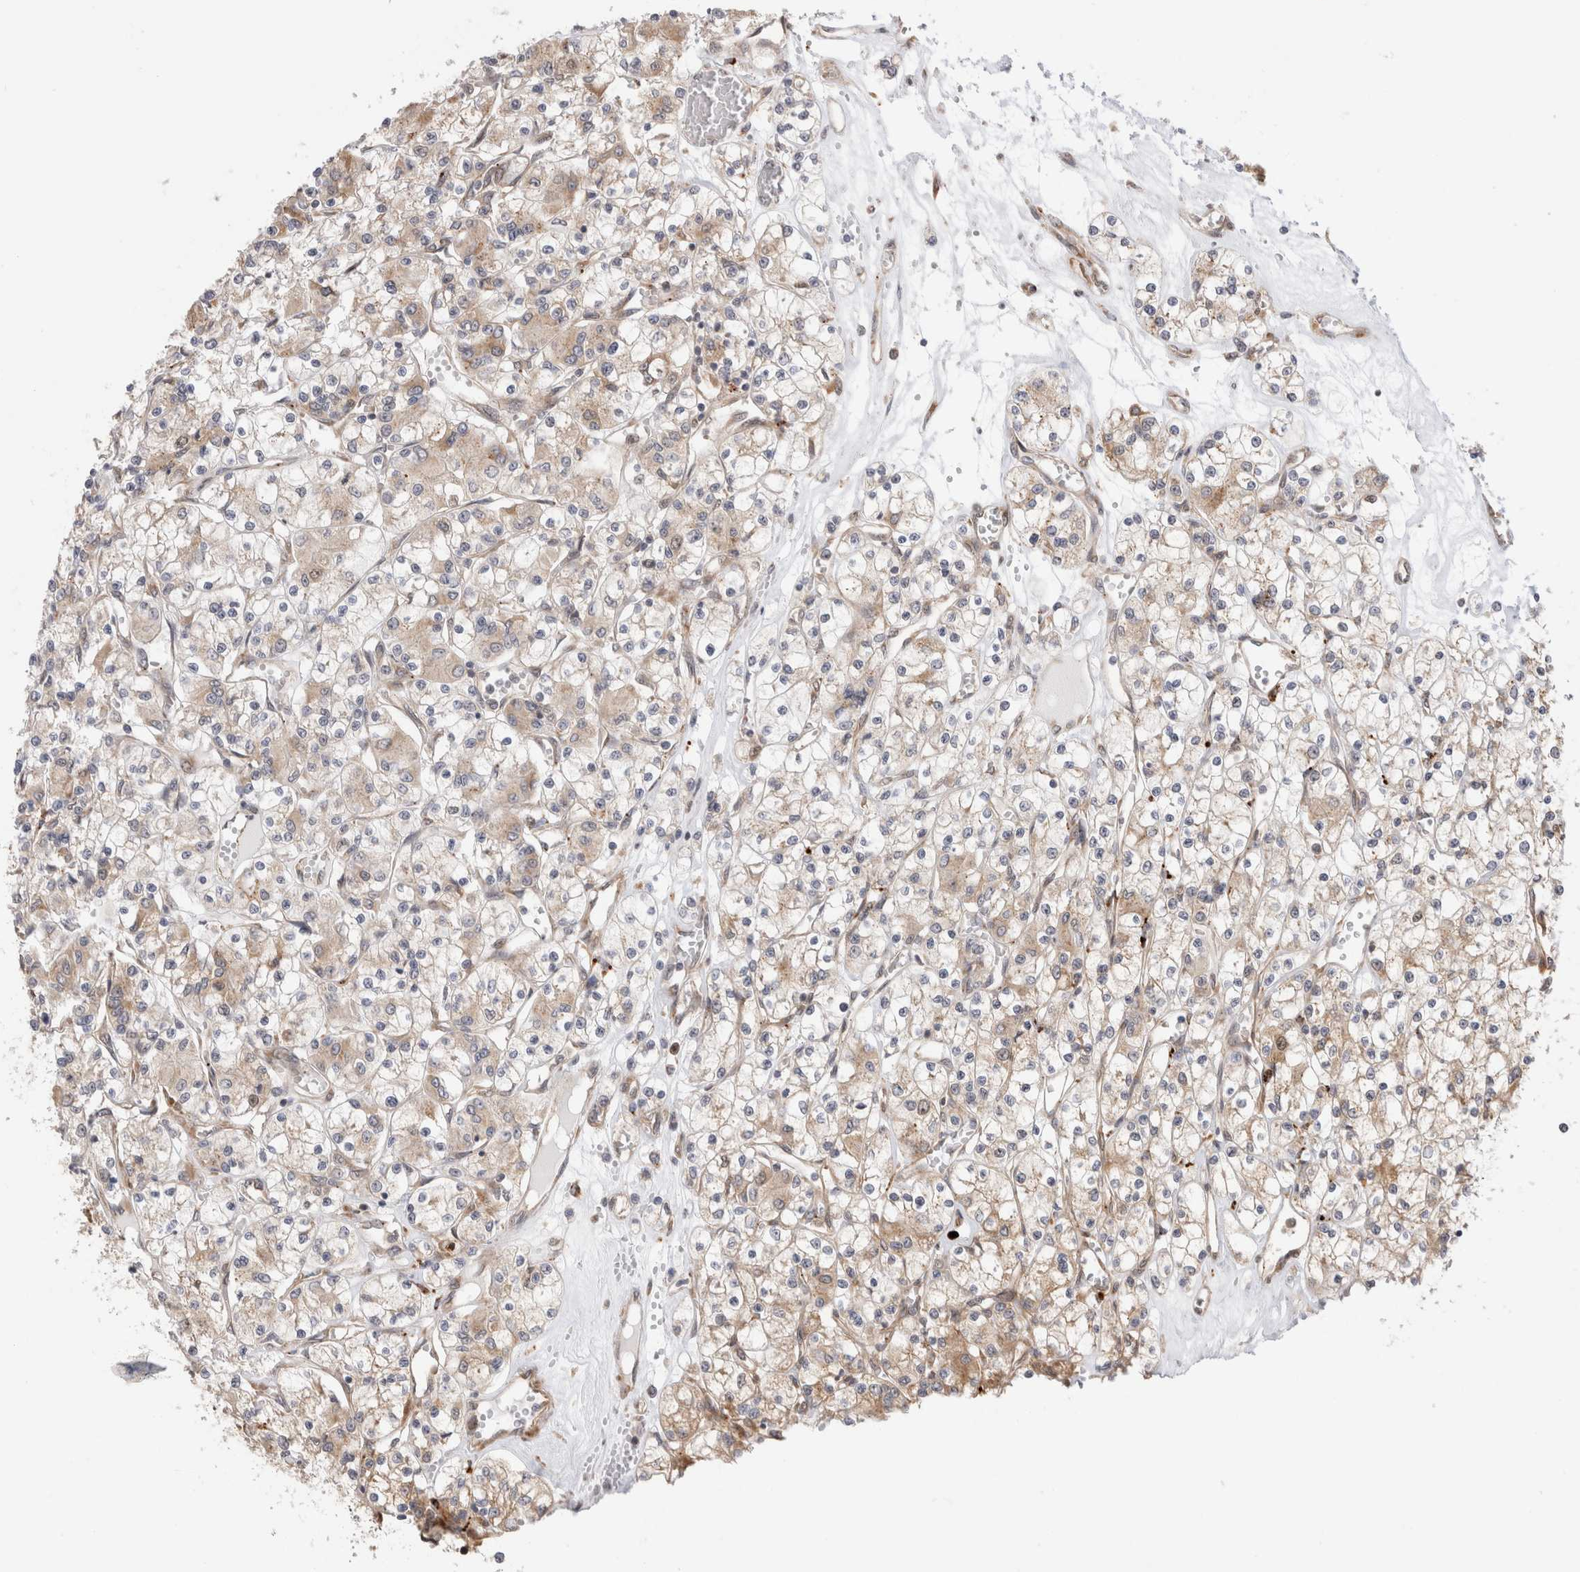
{"staining": {"intensity": "weak", "quantity": "25%-75%", "location": "cytoplasmic/membranous"}, "tissue": "renal cancer", "cell_type": "Tumor cells", "image_type": "cancer", "snomed": [{"axis": "morphology", "description": "Adenocarcinoma, NOS"}, {"axis": "topography", "description": "Kidney"}], "caption": "About 25%-75% of tumor cells in renal adenocarcinoma demonstrate weak cytoplasmic/membranous protein positivity as visualized by brown immunohistochemical staining.", "gene": "ACTL9", "patient": {"sex": "female", "age": 59}}